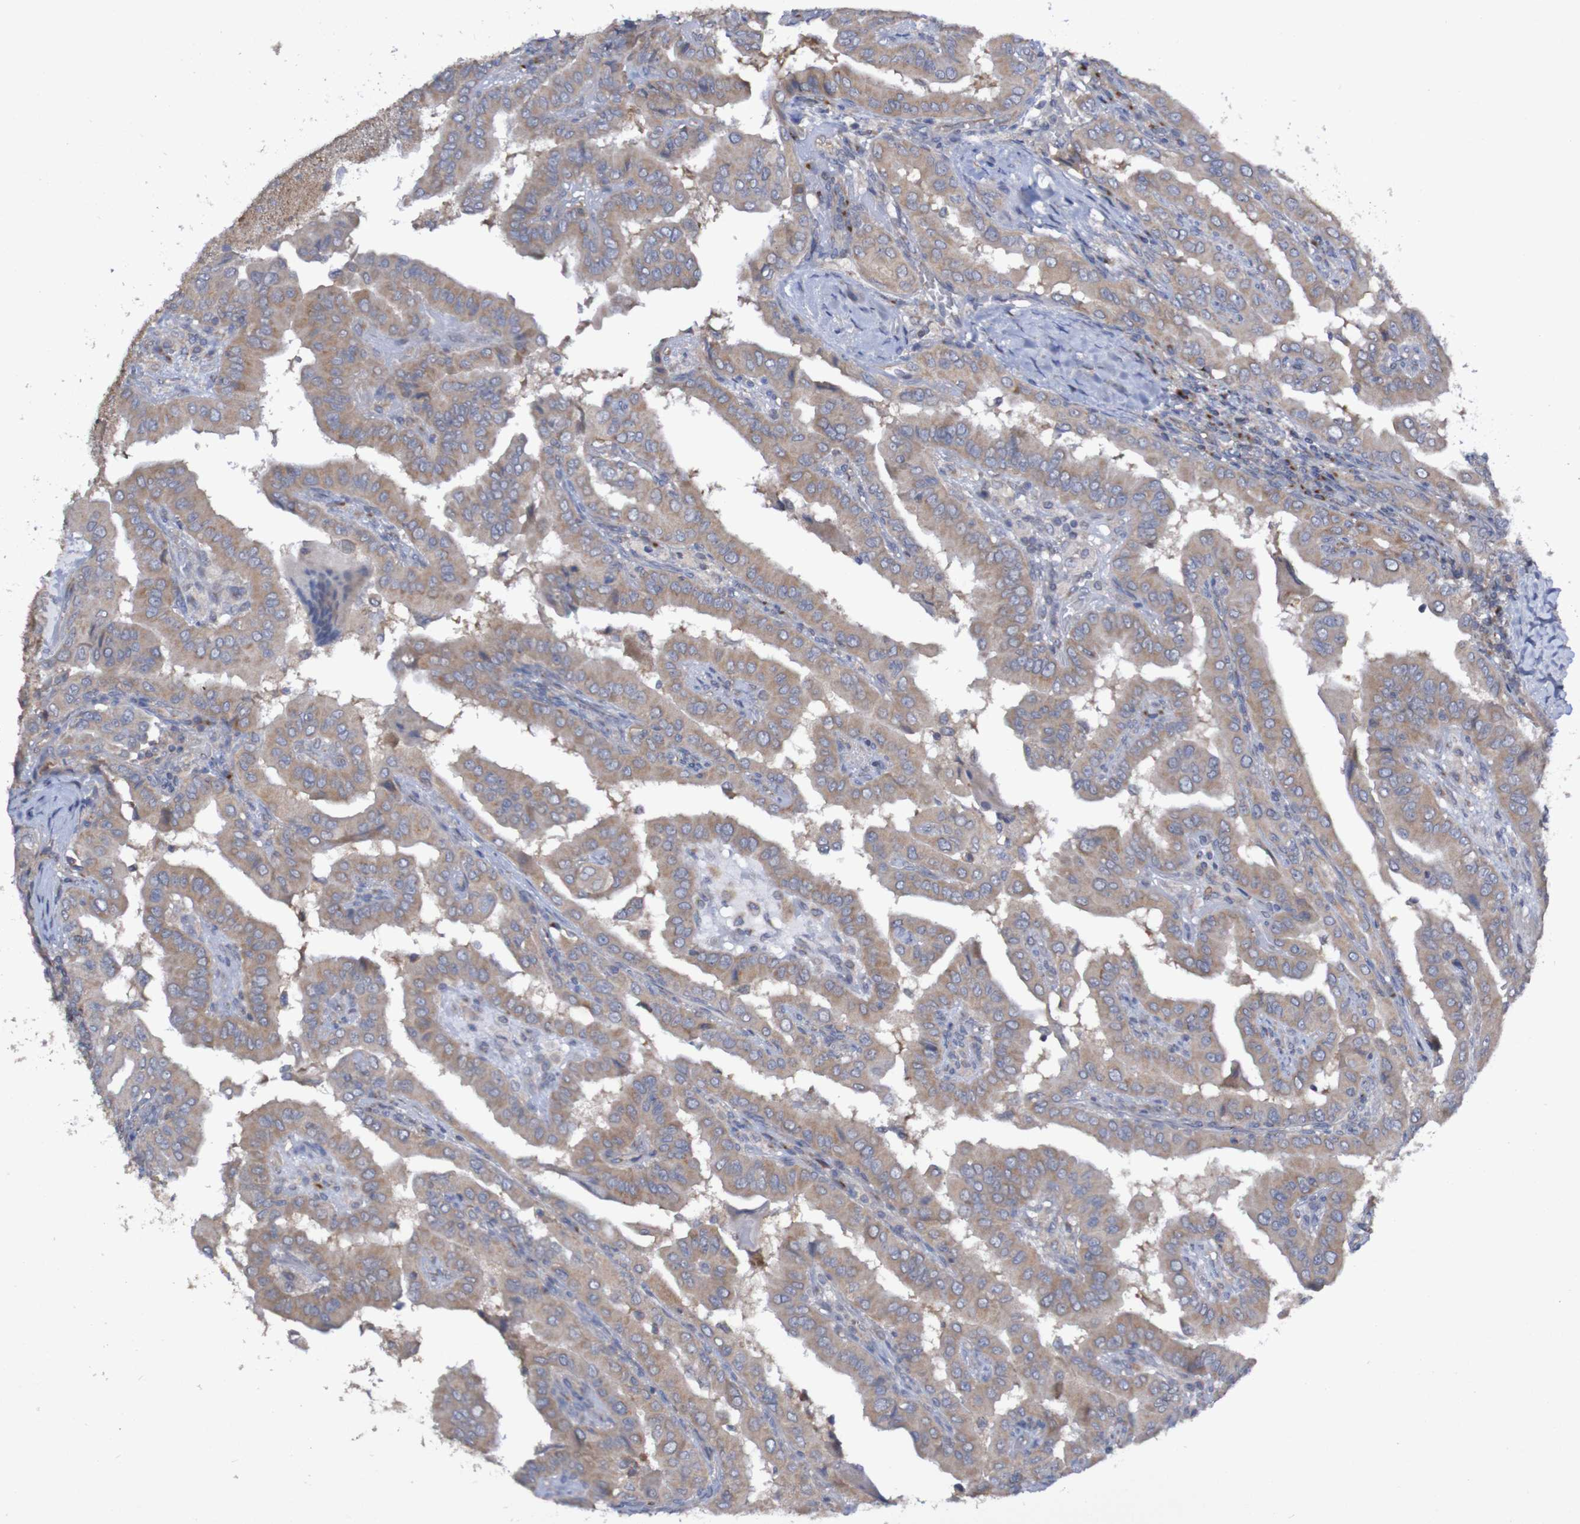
{"staining": {"intensity": "weak", "quantity": ">75%", "location": "cytoplasmic/membranous"}, "tissue": "thyroid cancer", "cell_type": "Tumor cells", "image_type": "cancer", "snomed": [{"axis": "morphology", "description": "Papillary adenocarcinoma, NOS"}, {"axis": "topography", "description": "Thyroid gland"}], "caption": "Protein staining demonstrates weak cytoplasmic/membranous expression in approximately >75% of tumor cells in thyroid cancer (papillary adenocarcinoma). (brown staining indicates protein expression, while blue staining denotes nuclei).", "gene": "LMBRD2", "patient": {"sex": "male", "age": 33}}